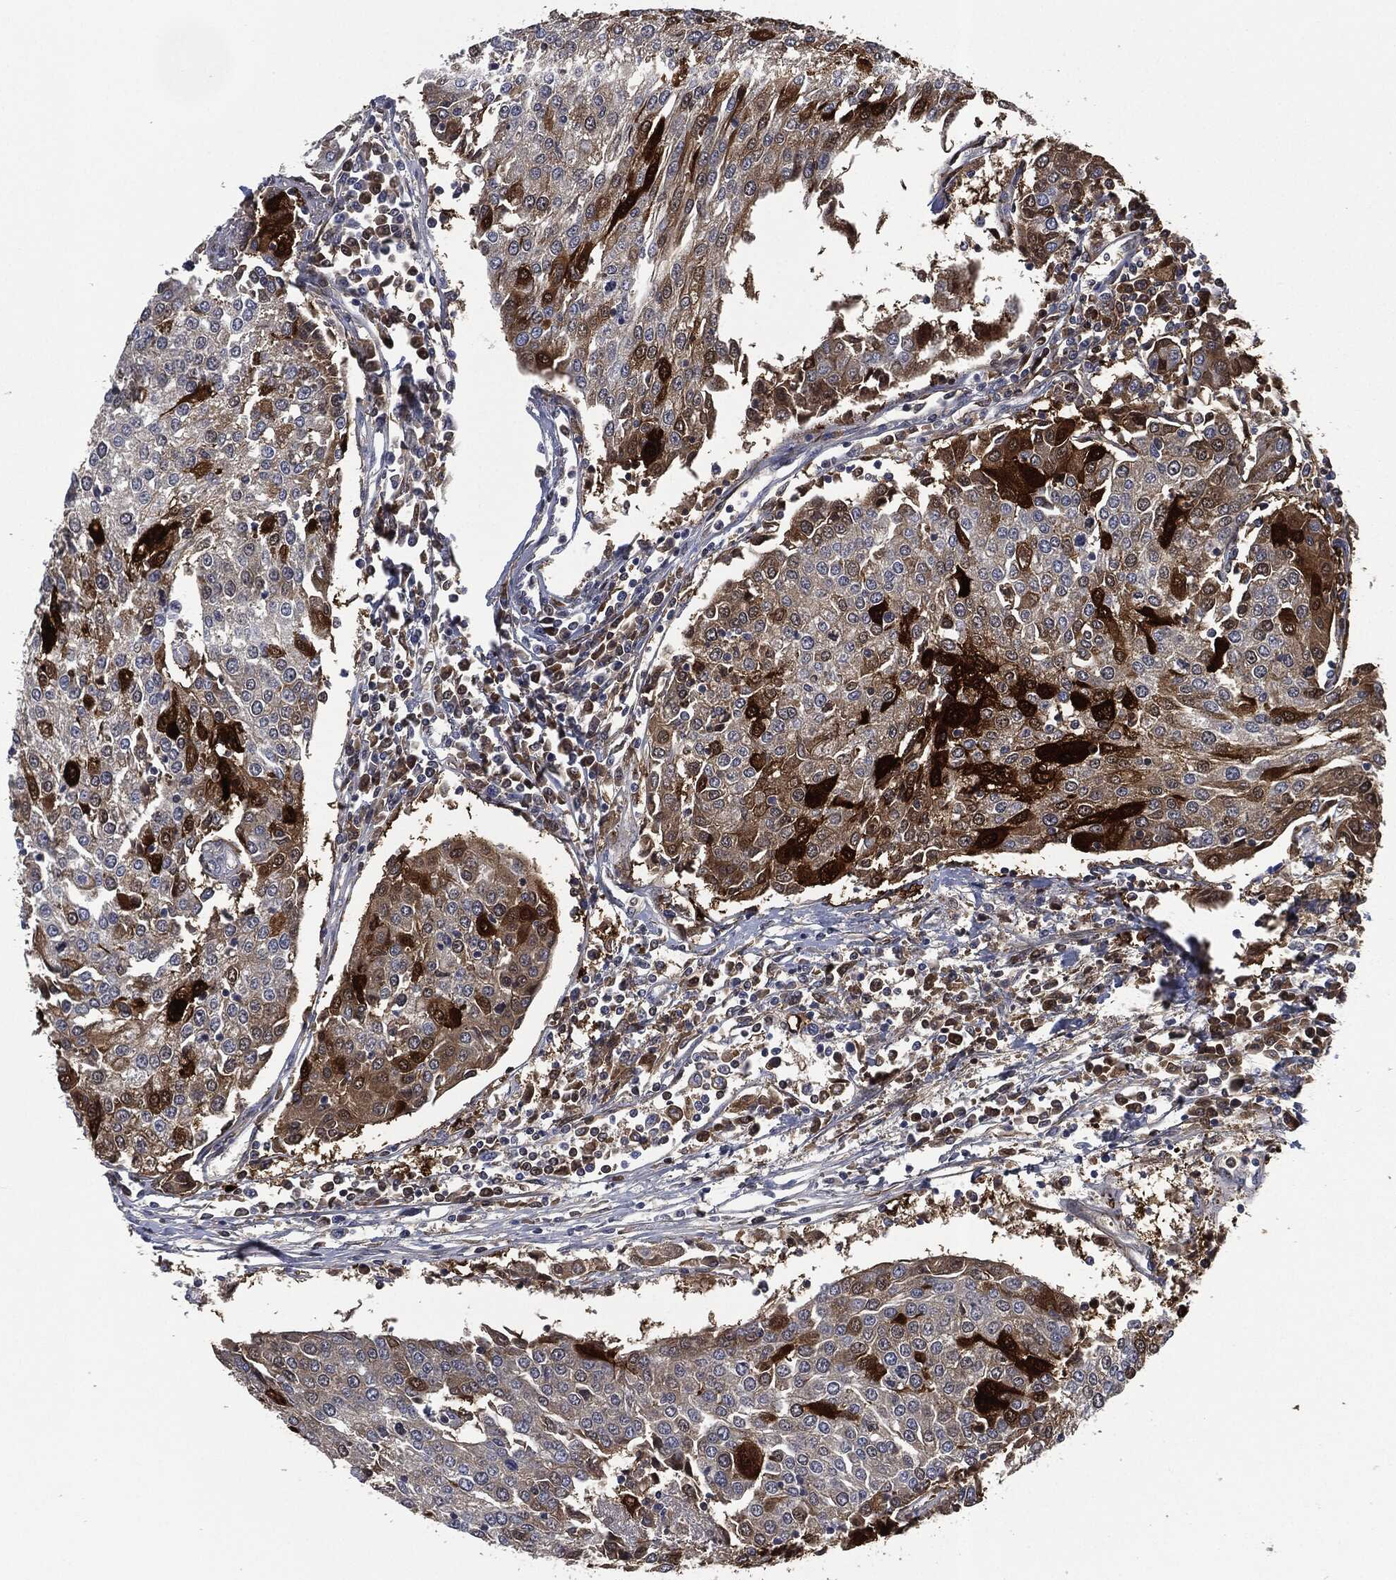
{"staining": {"intensity": "strong", "quantity": "<25%", "location": "cytoplasmic/membranous,nuclear"}, "tissue": "urothelial cancer", "cell_type": "Tumor cells", "image_type": "cancer", "snomed": [{"axis": "morphology", "description": "Urothelial carcinoma, High grade"}, {"axis": "topography", "description": "Urinary bladder"}], "caption": "Tumor cells reveal strong cytoplasmic/membranous and nuclear positivity in approximately <25% of cells in urothelial cancer.", "gene": "IL1RN", "patient": {"sex": "female", "age": 85}}